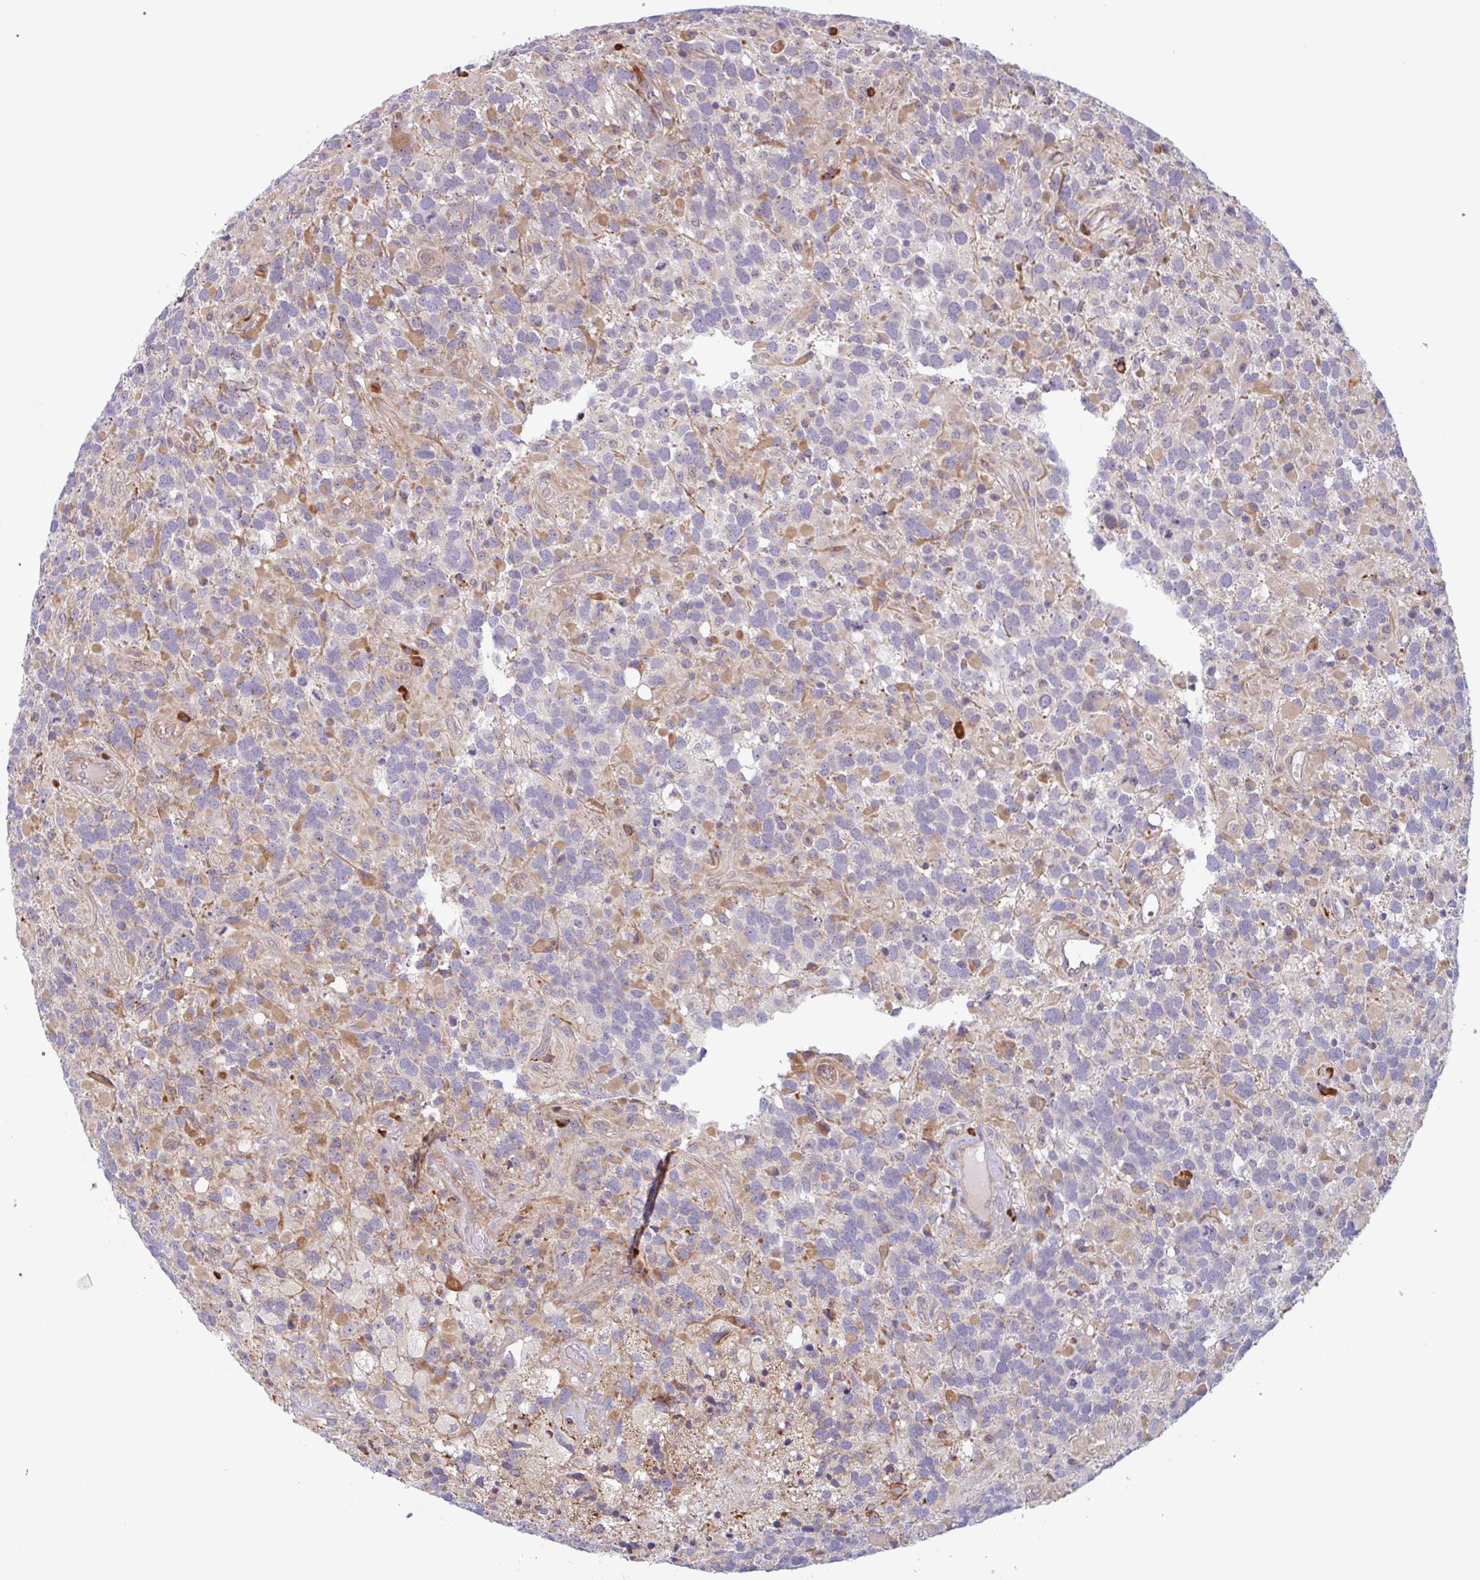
{"staining": {"intensity": "moderate", "quantity": "<25%", "location": "cytoplasmic/membranous"}, "tissue": "glioma", "cell_type": "Tumor cells", "image_type": "cancer", "snomed": [{"axis": "morphology", "description": "Glioma, malignant, High grade"}, {"axis": "topography", "description": "Brain"}], "caption": "Brown immunohistochemical staining in human glioma shows moderate cytoplasmic/membranous expression in approximately <25% of tumor cells.", "gene": "RIT1", "patient": {"sex": "female", "age": 40}}